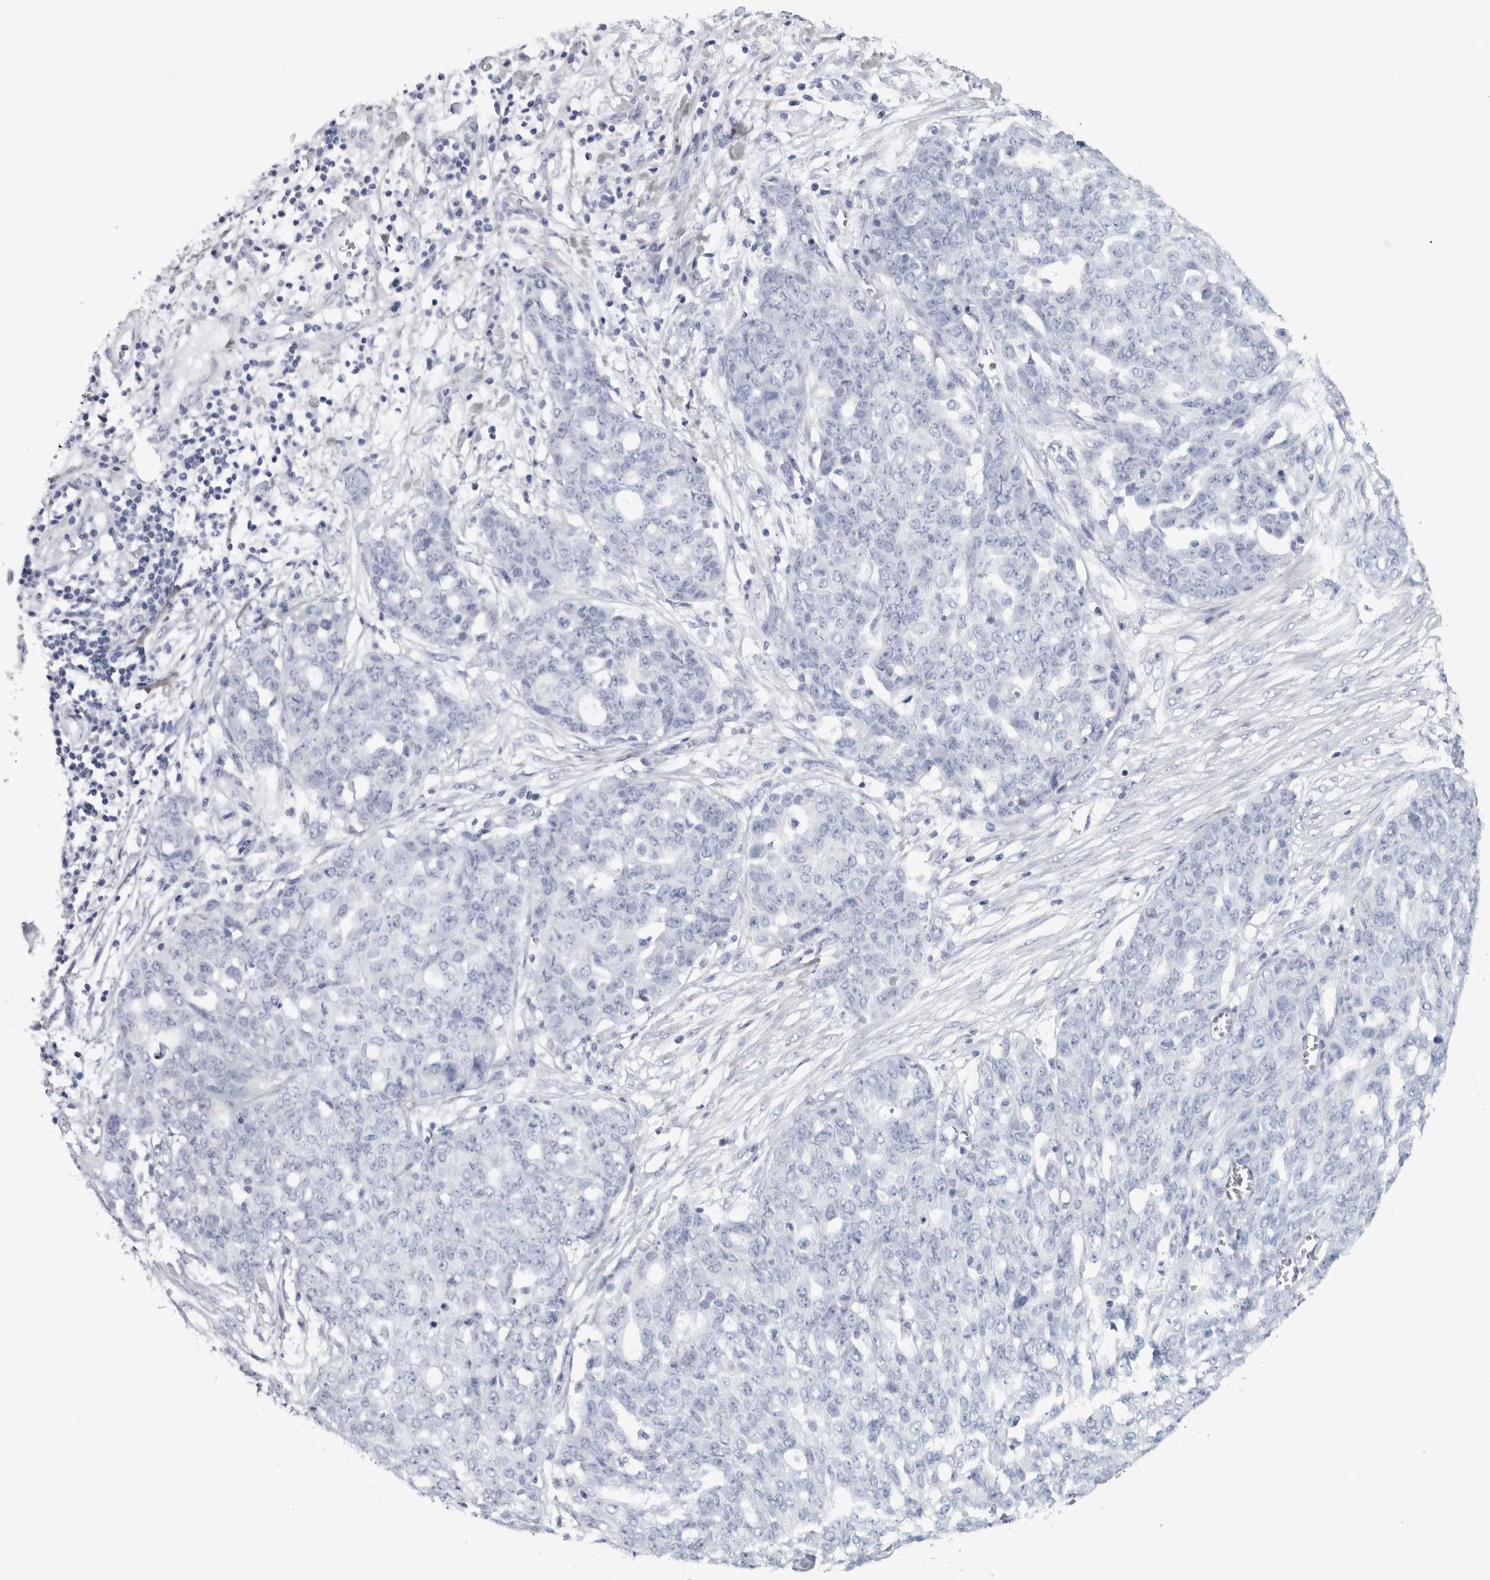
{"staining": {"intensity": "negative", "quantity": "none", "location": "none"}, "tissue": "ovarian cancer", "cell_type": "Tumor cells", "image_type": "cancer", "snomed": [{"axis": "morphology", "description": "Cystadenocarcinoma, serous, NOS"}, {"axis": "topography", "description": "Soft tissue"}, {"axis": "topography", "description": "Ovary"}], "caption": "Tumor cells show no significant protein positivity in ovarian serous cystadenocarcinoma. Nuclei are stained in blue.", "gene": "NECAB1", "patient": {"sex": "female", "age": 57}}